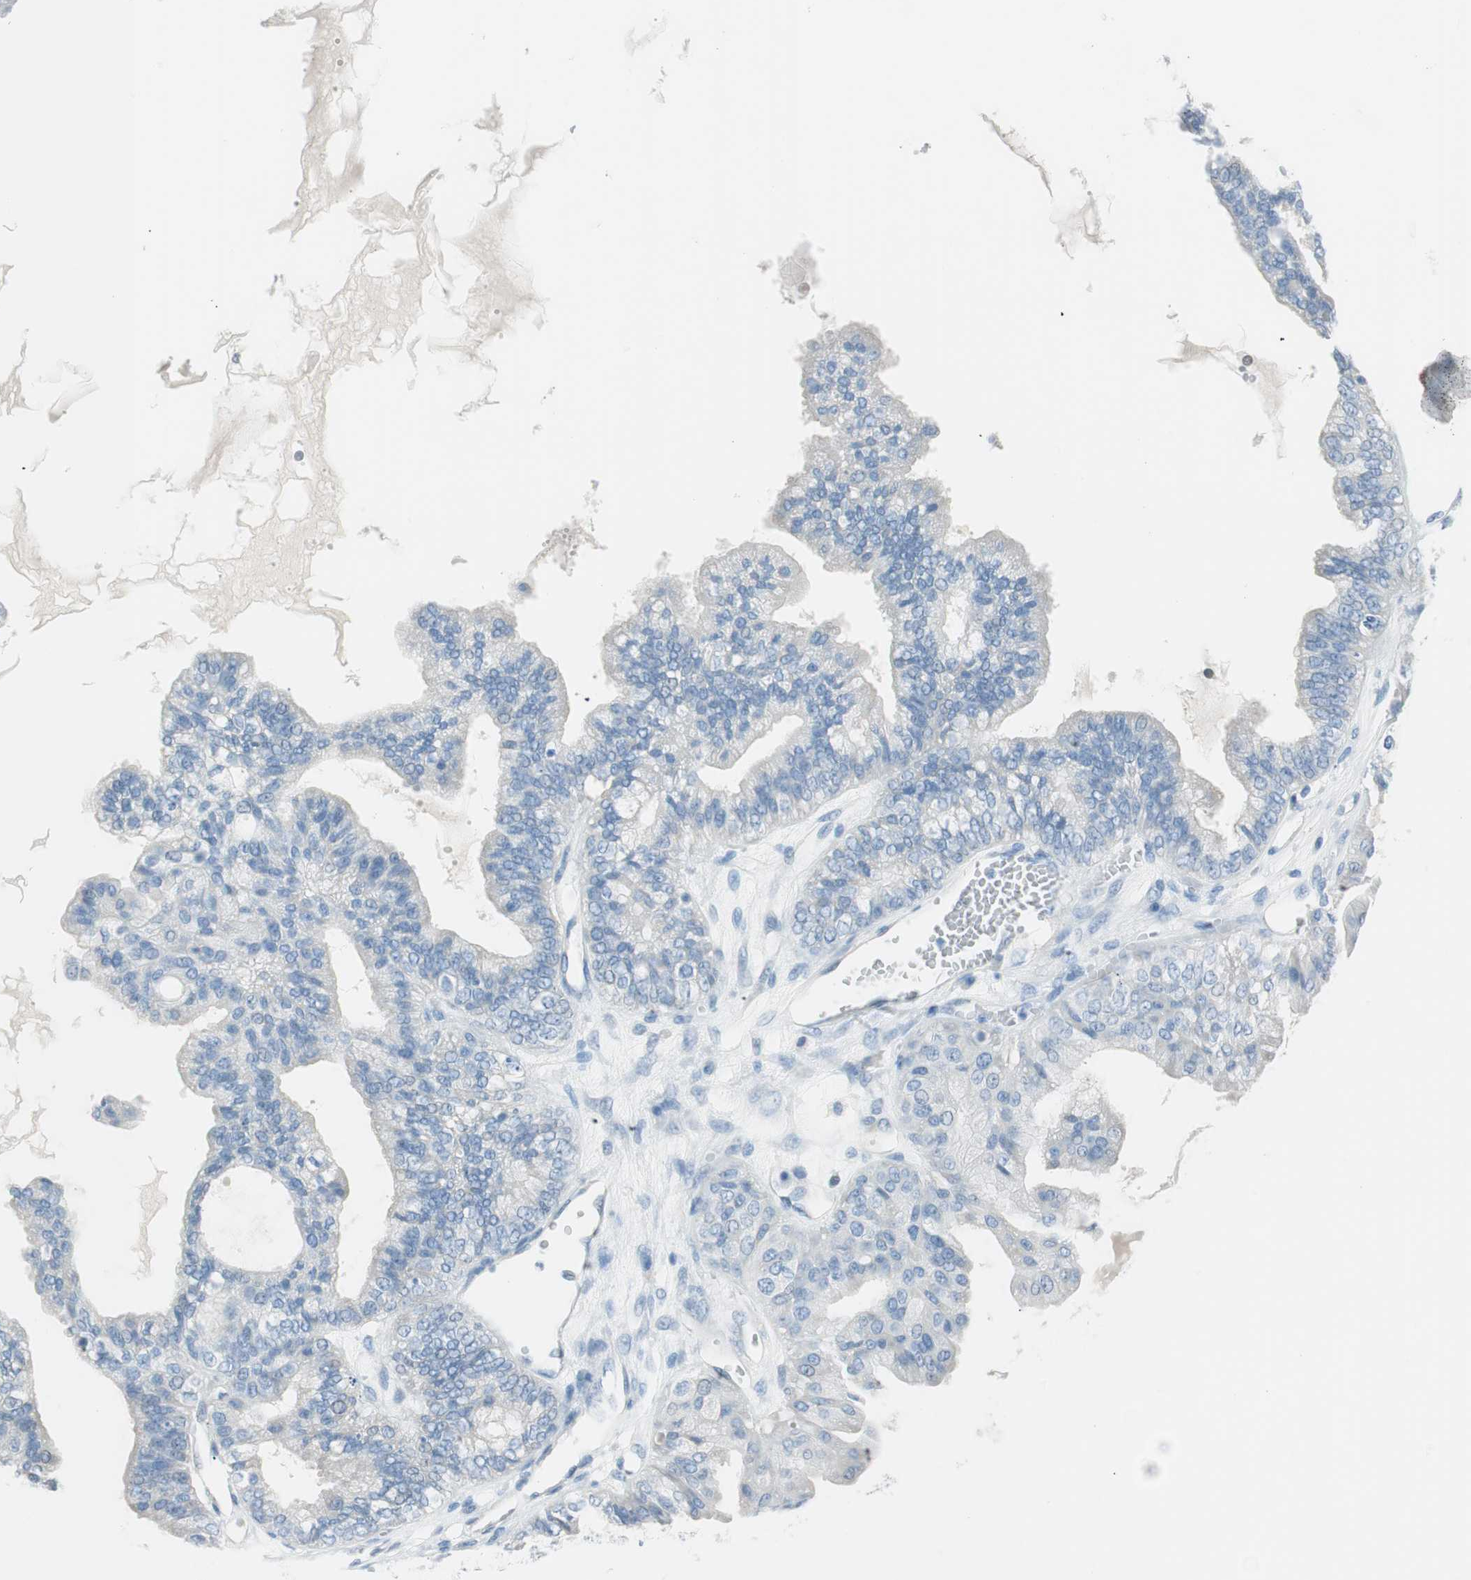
{"staining": {"intensity": "negative", "quantity": "none", "location": "none"}, "tissue": "ovarian cancer", "cell_type": "Tumor cells", "image_type": "cancer", "snomed": [{"axis": "morphology", "description": "Carcinoma, NOS"}, {"axis": "morphology", "description": "Carcinoma, endometroid"}, {"axis": "topography", "description": "Ovary"}], "caption": "Tumor cells show no significant protein staining in ovarian cancer (endometroid carcinoma).", "gene": "TNFRSF13C", "patient": {"sex": "female", "age": 50}}